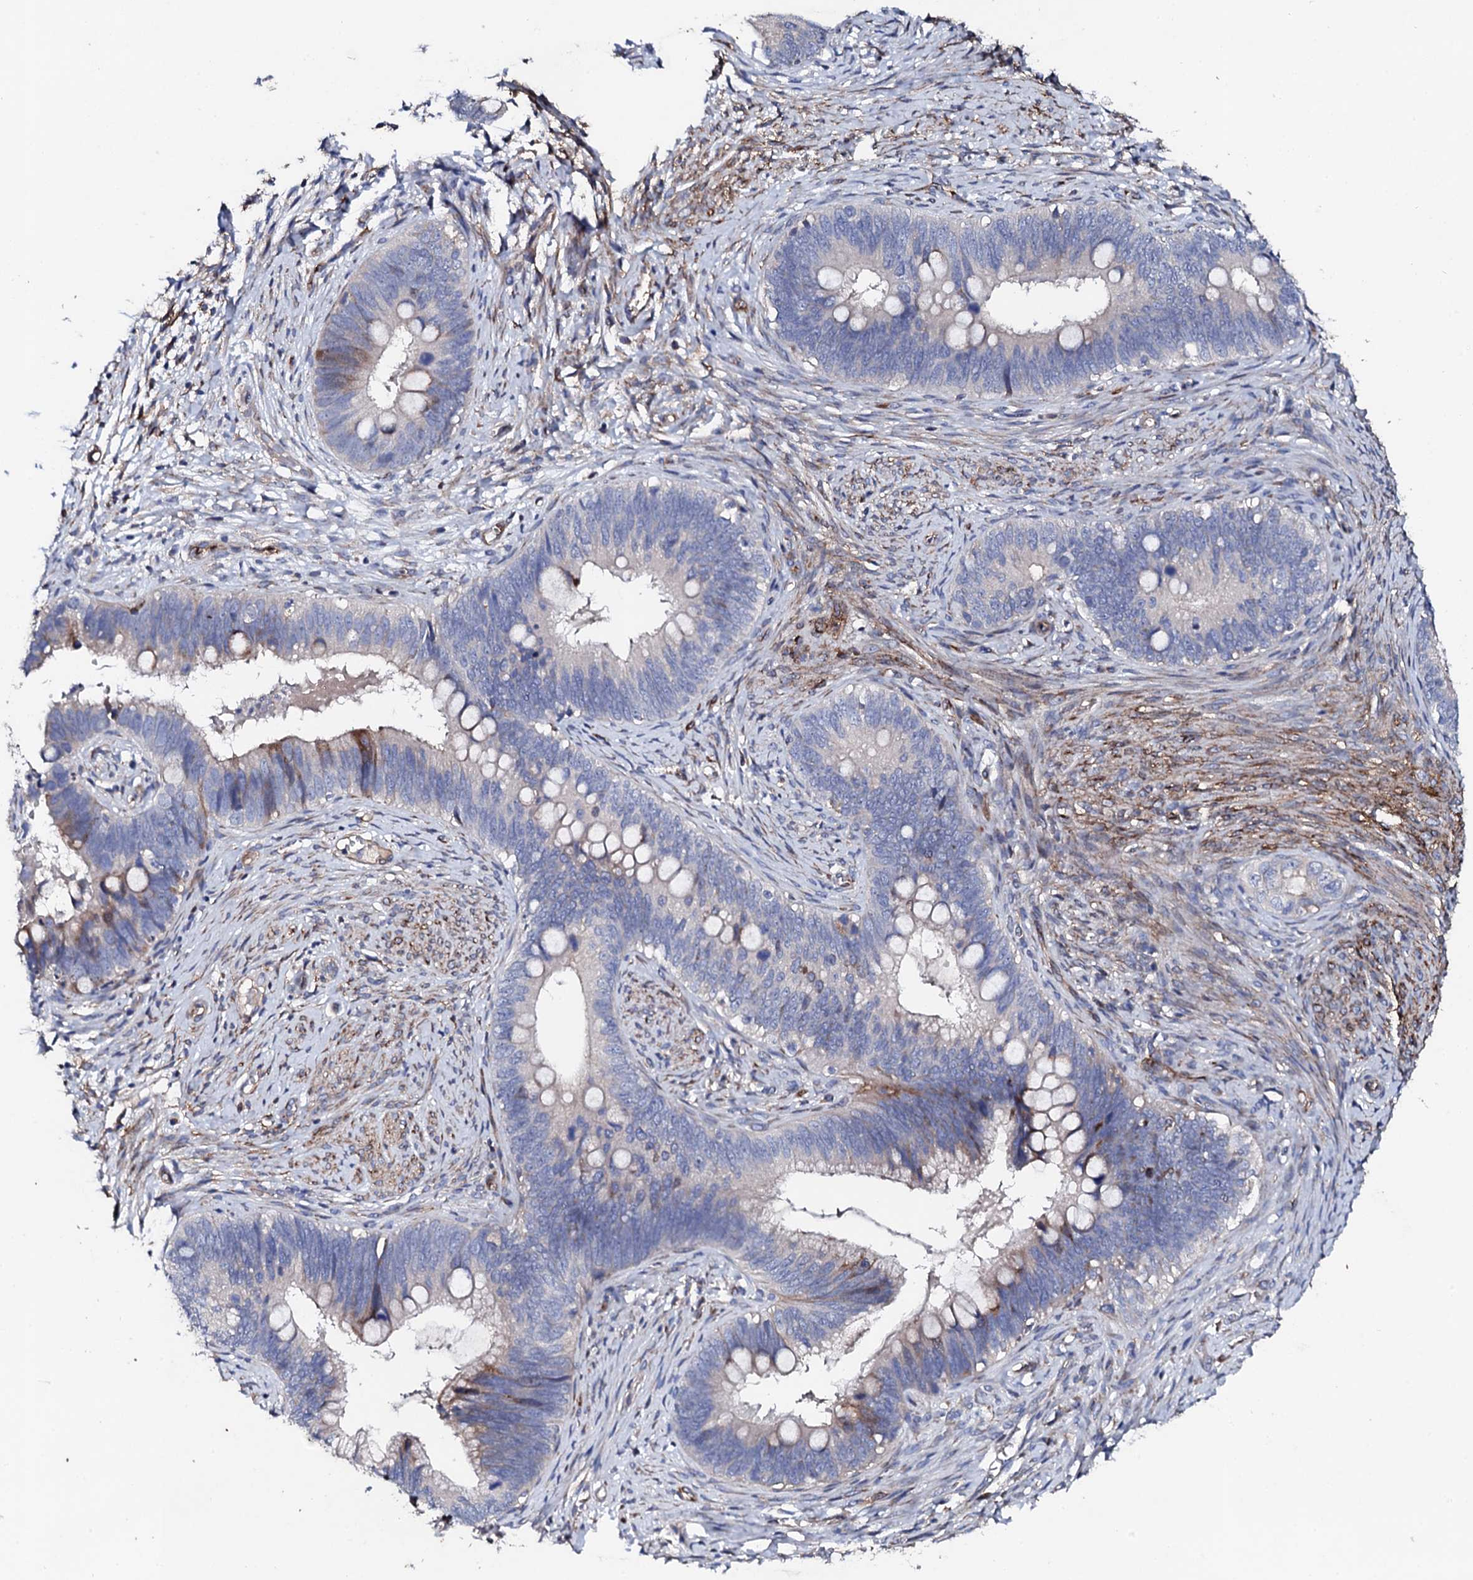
{"staining": {"intensity": "strong", "quantity": "<25%", "location": "cytoplasmic/membranous"}, "tissue": "cervical cancer", "cell_type": "Tumor cells", "image_type": "cancer", "snomed": [{"axis": "morphology", "description": "Adenocarcinoma, NOS"}, {"axis": "topography", "description": "Cervix"}], "caption": "Immunohistochemical staining of cervical adenocarcinoma displays strong cytoplasmic/membranous protein expression in approximately <25% of tumor cells. (Brightfield microscopy of DAB IHC at high magnification).", "gene": "DBX1", "patient": {"sex": "female", "age": 42}}